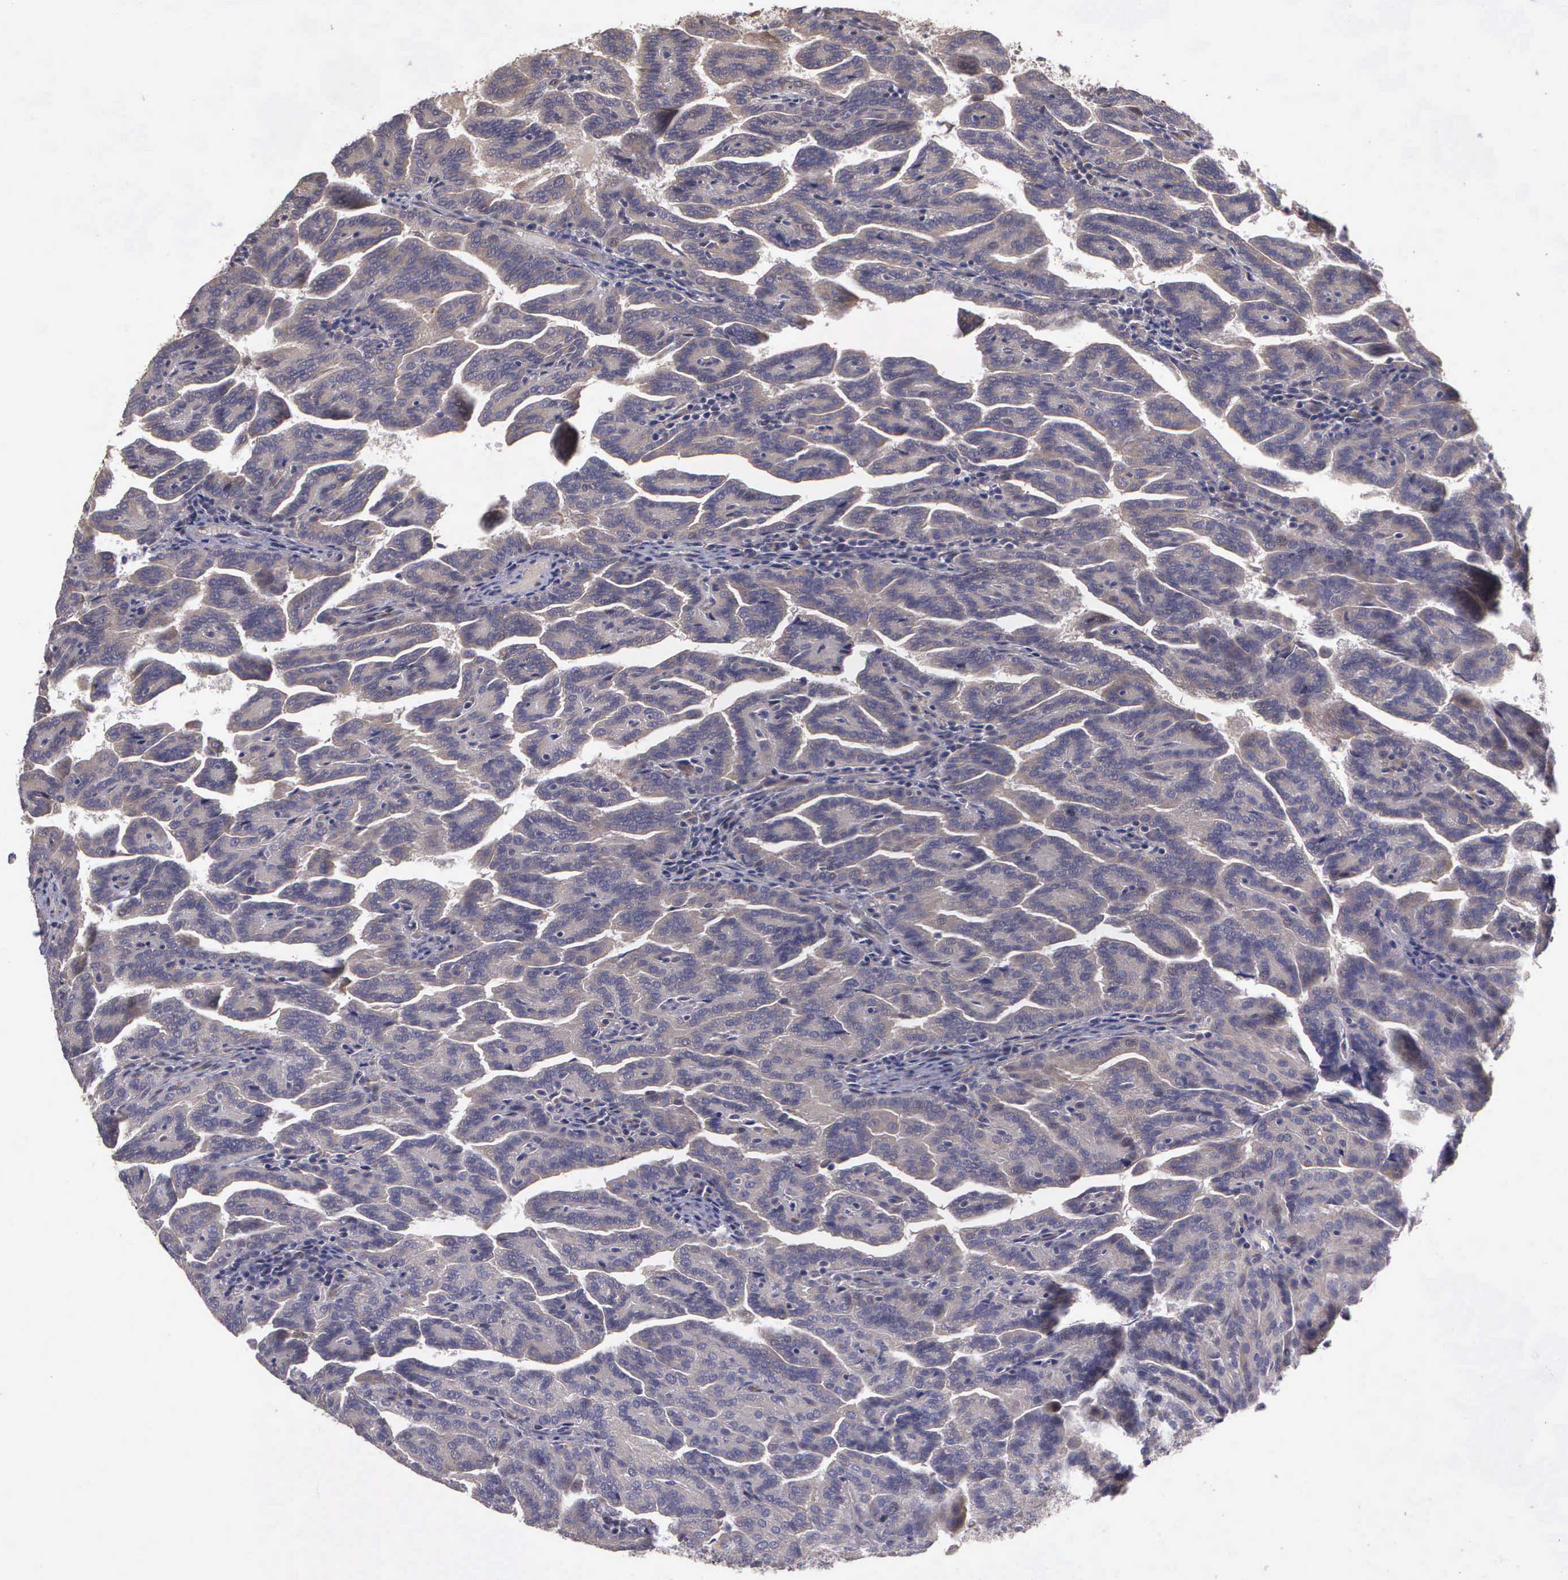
{"staining": {"intensity": "weak", "quantity": ">75%", "location": "cytoplasmic/membranous"}, "tissue": "renal cancer", "cell_type": "Tumor cells", "image_type": "cancer", "snomed": [{"axis": "morphology", "description": "Adenocarcinoma, NOS"}, {"axis": "topography", "description": "Kidney"}], "caption": "Brown immunohistochemical staining in human adenocarcinoma (renal) exhibits weak cytoplasmic/membranous expression in about >75% of tumor cells.", "gene": "RTL10", "patient": {"sex": "male", "age": 61}}